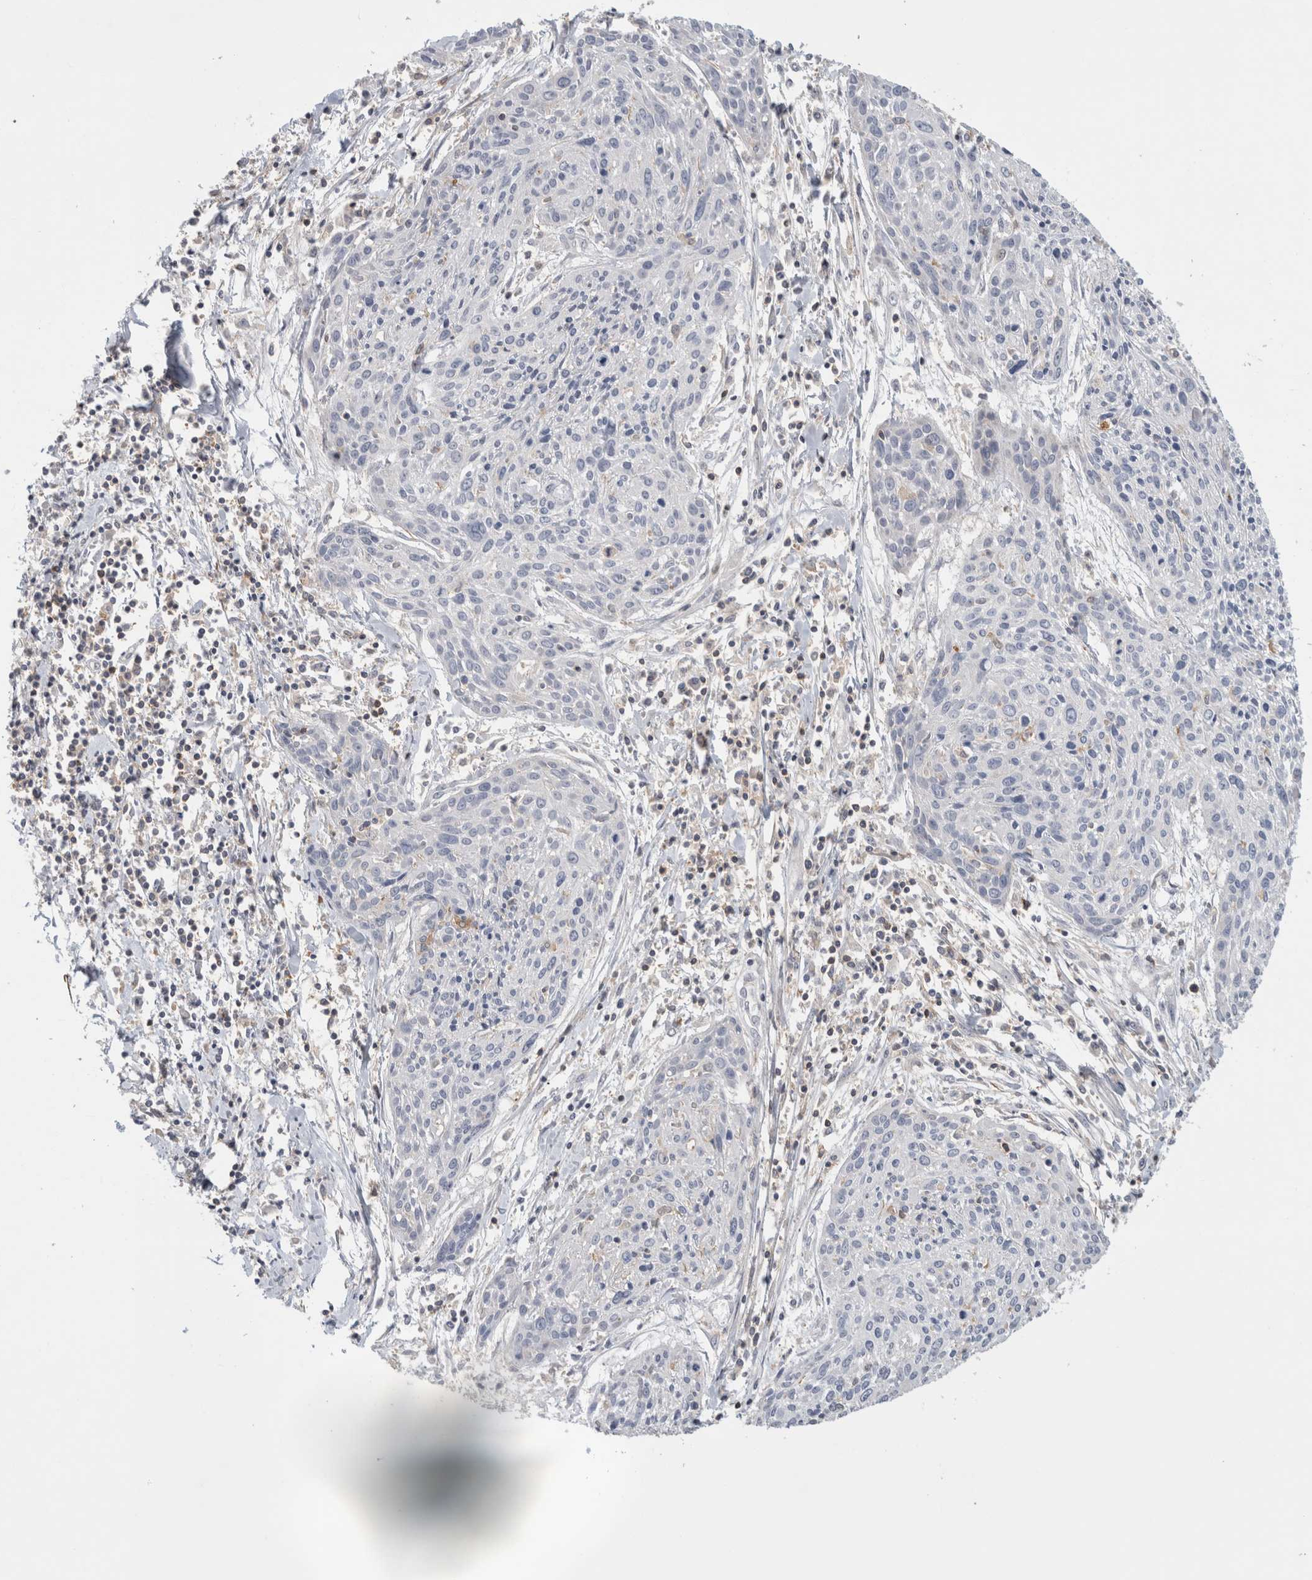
{"staining": {"intensity": "negative", "quantity": "none", "location": "none"}, "tissue": "cervical cancer", "cell_type": "Tumor cells", "image_type": "cancer", "snomed": [{"axis": "morphology", "description": "Squamous cell carcinoma, NOS"}, {"axis": "topography", "description": "Cervix"}], "caption": "DAB immunohistochemical staining of human cervical cancer (squamous cell carcinoma) displays no significant staining in tumor cells.", "gene": "GFRA2", "patient": {"sex": "female", "age": 51}}